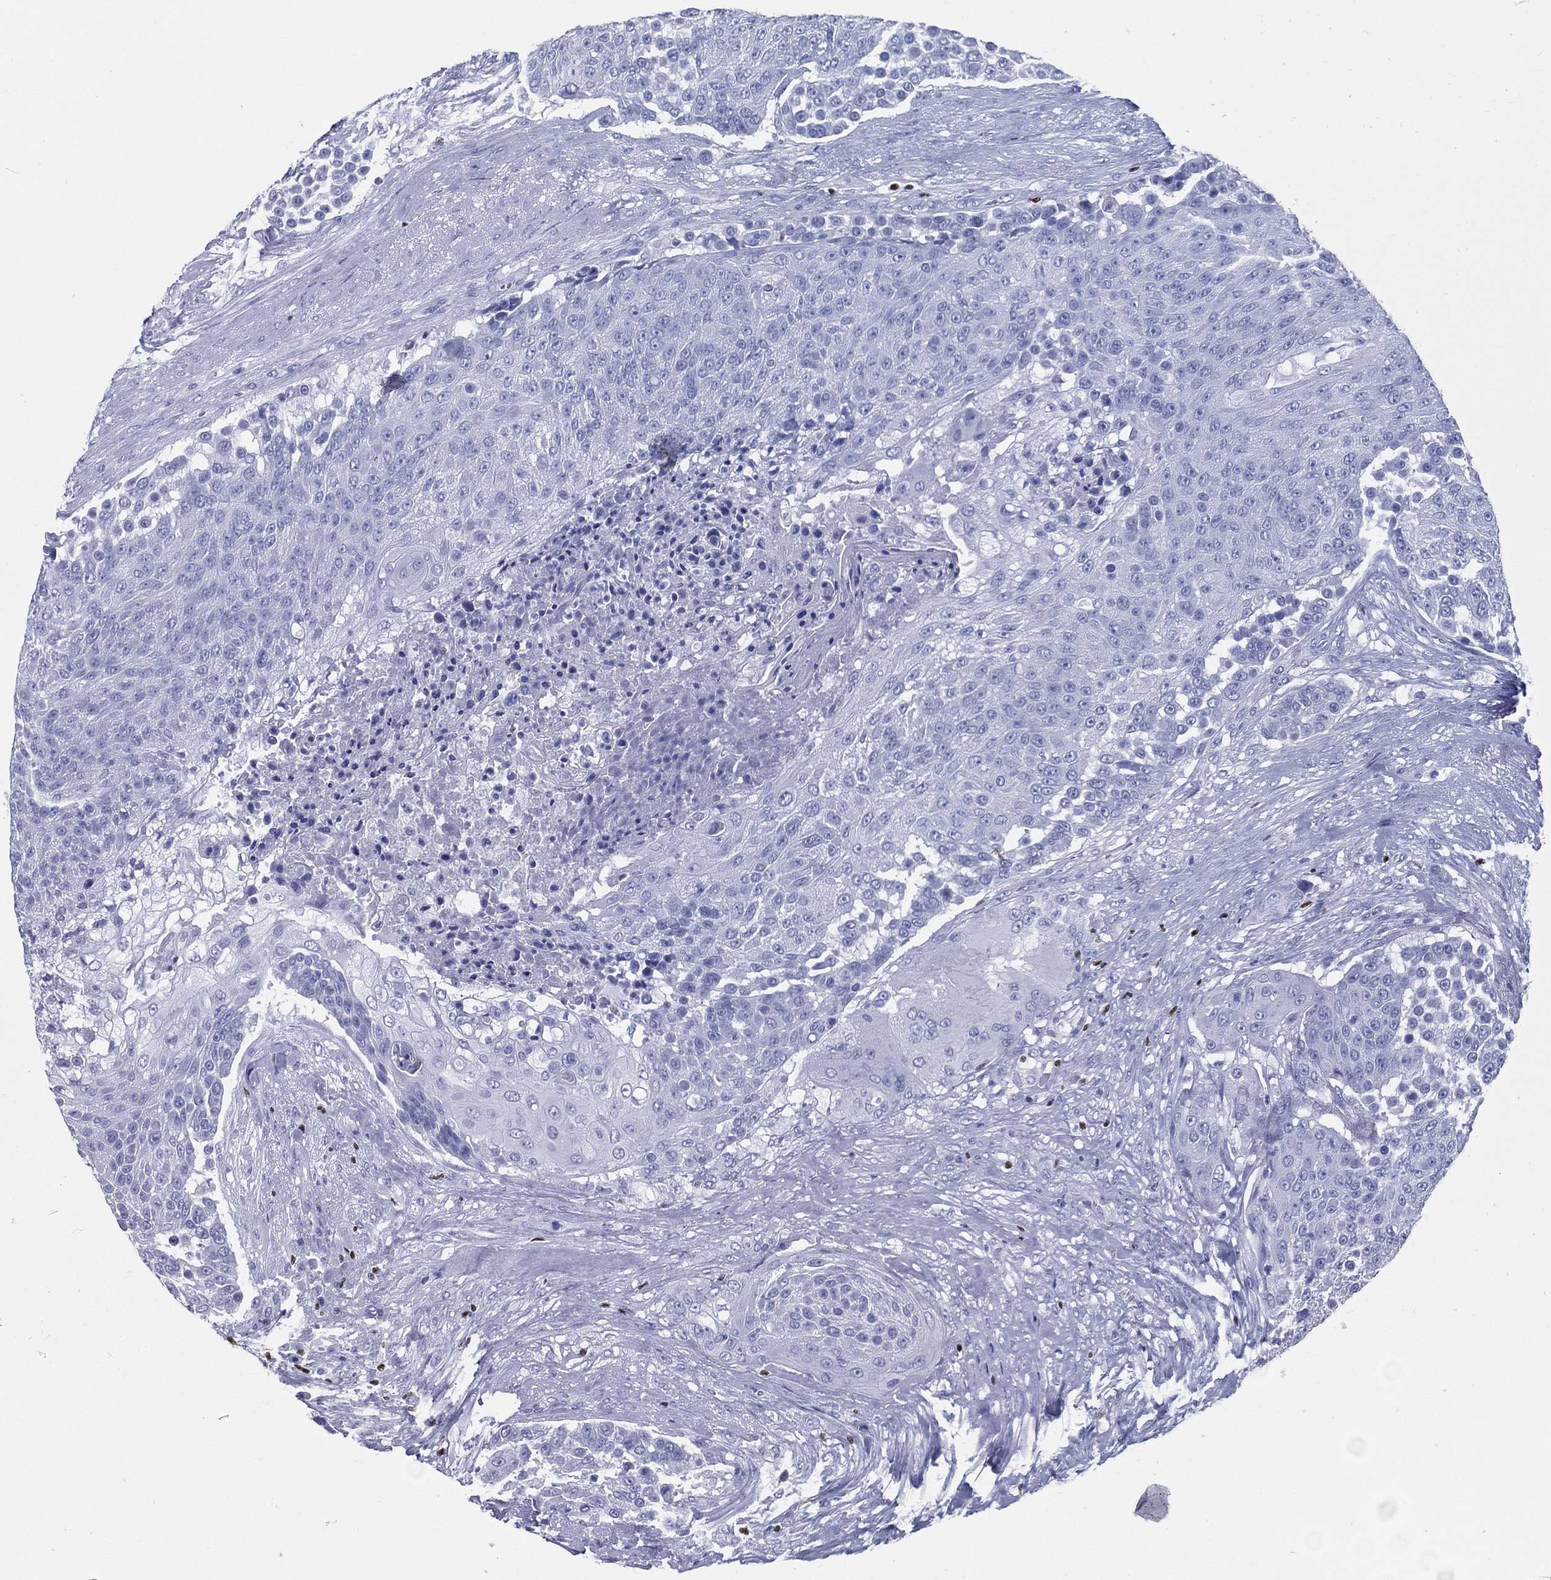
{"staining": {"intensity": "negative", "quantity": "none", "location": "none"}, "tissue": "urothelial cancer", "cell_type": "Tumor cells", "image_type": "cancer", "snomed": [{"axis": "morphology", "description": "Urothelial carcinoma, High grade"}, {"axis": "topography", "description": "Urinary bladder"}], "caption": "Urothelial cancer was stained to show a protein in brown. There is no significant expression in tumor cells.", "gene": "PYHIN1", "patient": {"sex": "female", "age": 63}}